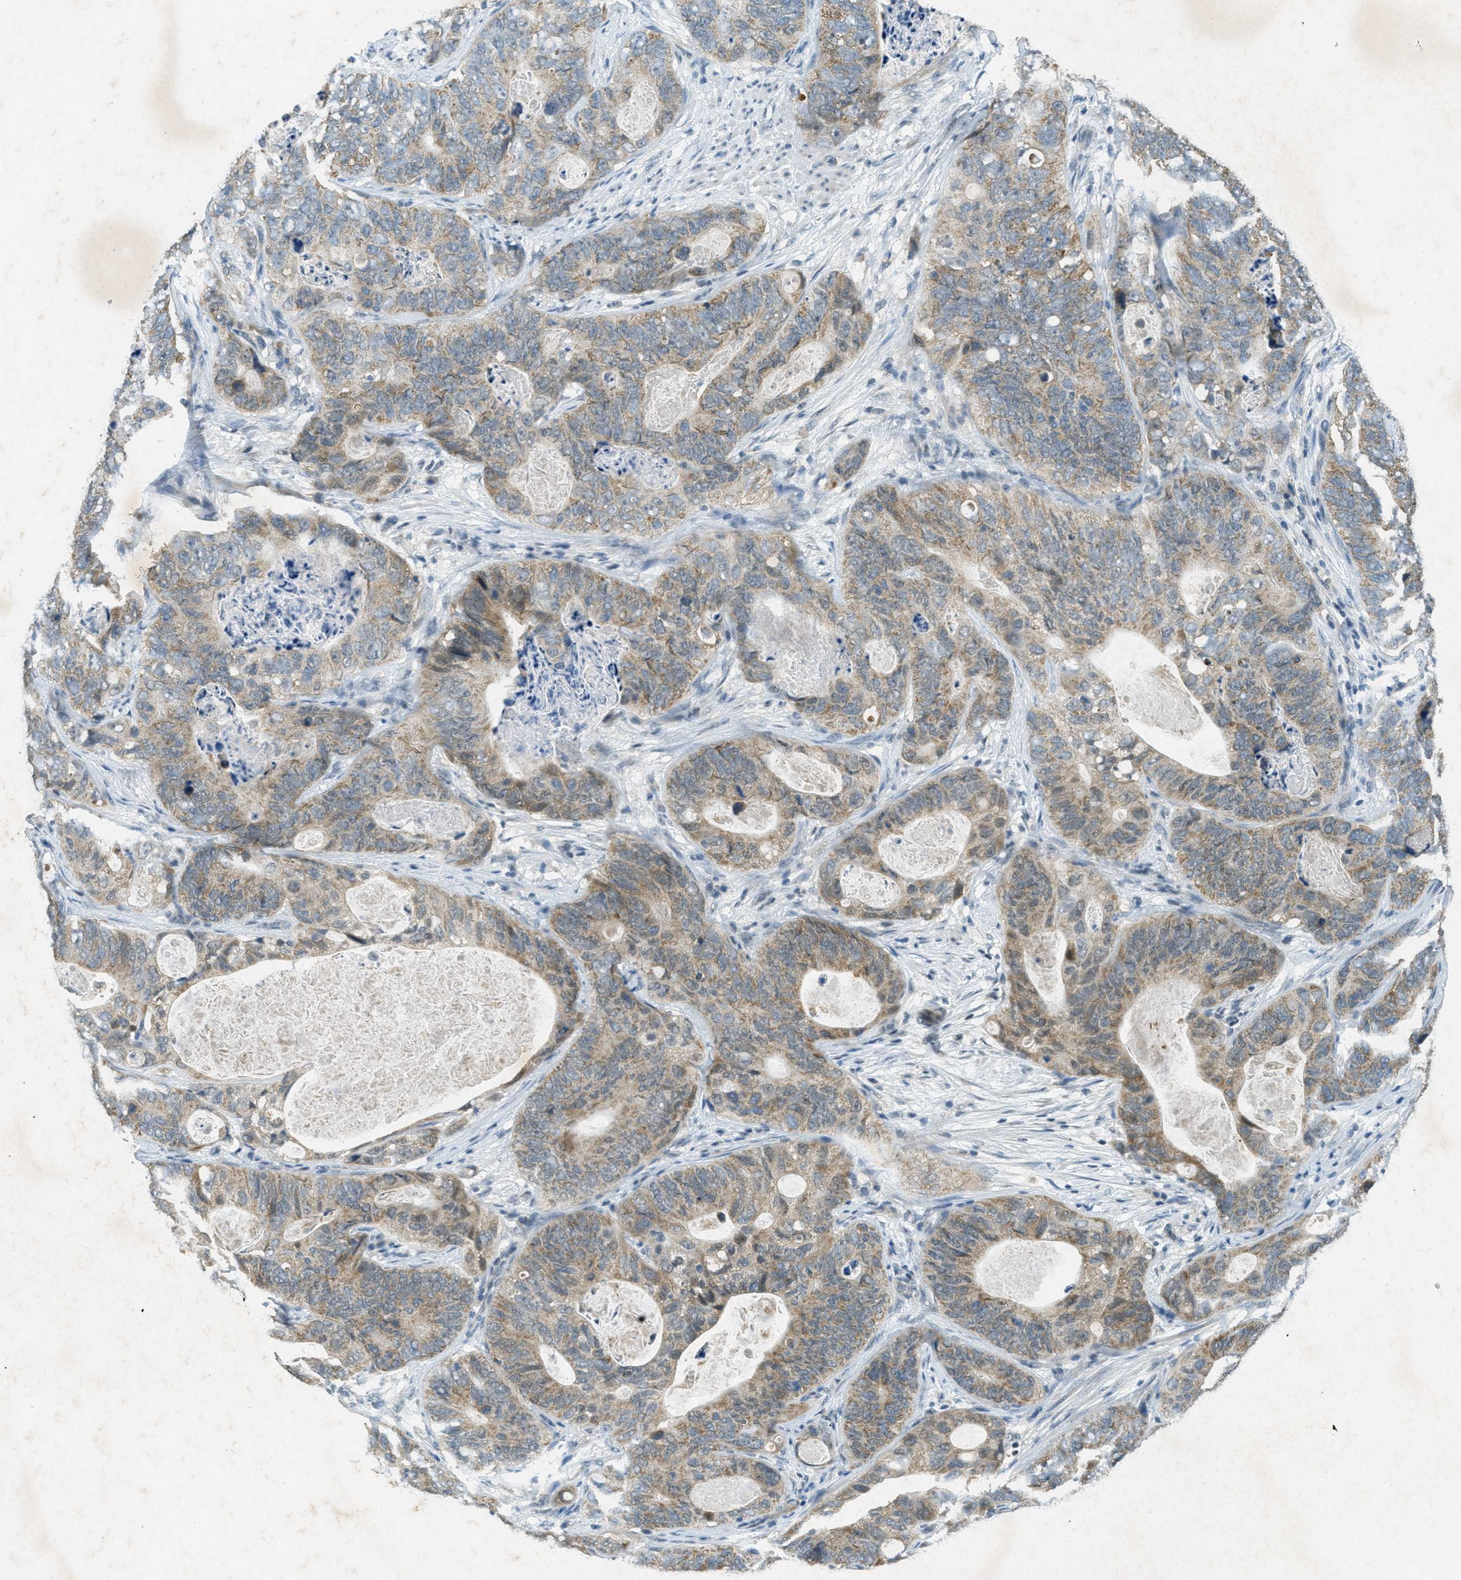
{"staining": {"intensity": "weak", "quantity": ">75%", "location": "cytoplasmic/membranous"}, "tissue": "stomach cancer", "cell_type": "Tumor cells", "image_type": "cancer", "snomed": [{"axis": "morphology", "description": "Adenocarcinoma, NOS"}, {"axis": "topography", "description": "Stomach"}], "caption": "This micrograph shows immunohistochemistry (IHC) staining of human stomach cancer, with low weak cytoplasmic/membranous expression in about >75% of tumor cells.", "gene": "TCF20", "patient": {"sex": "female", "age": 89}}